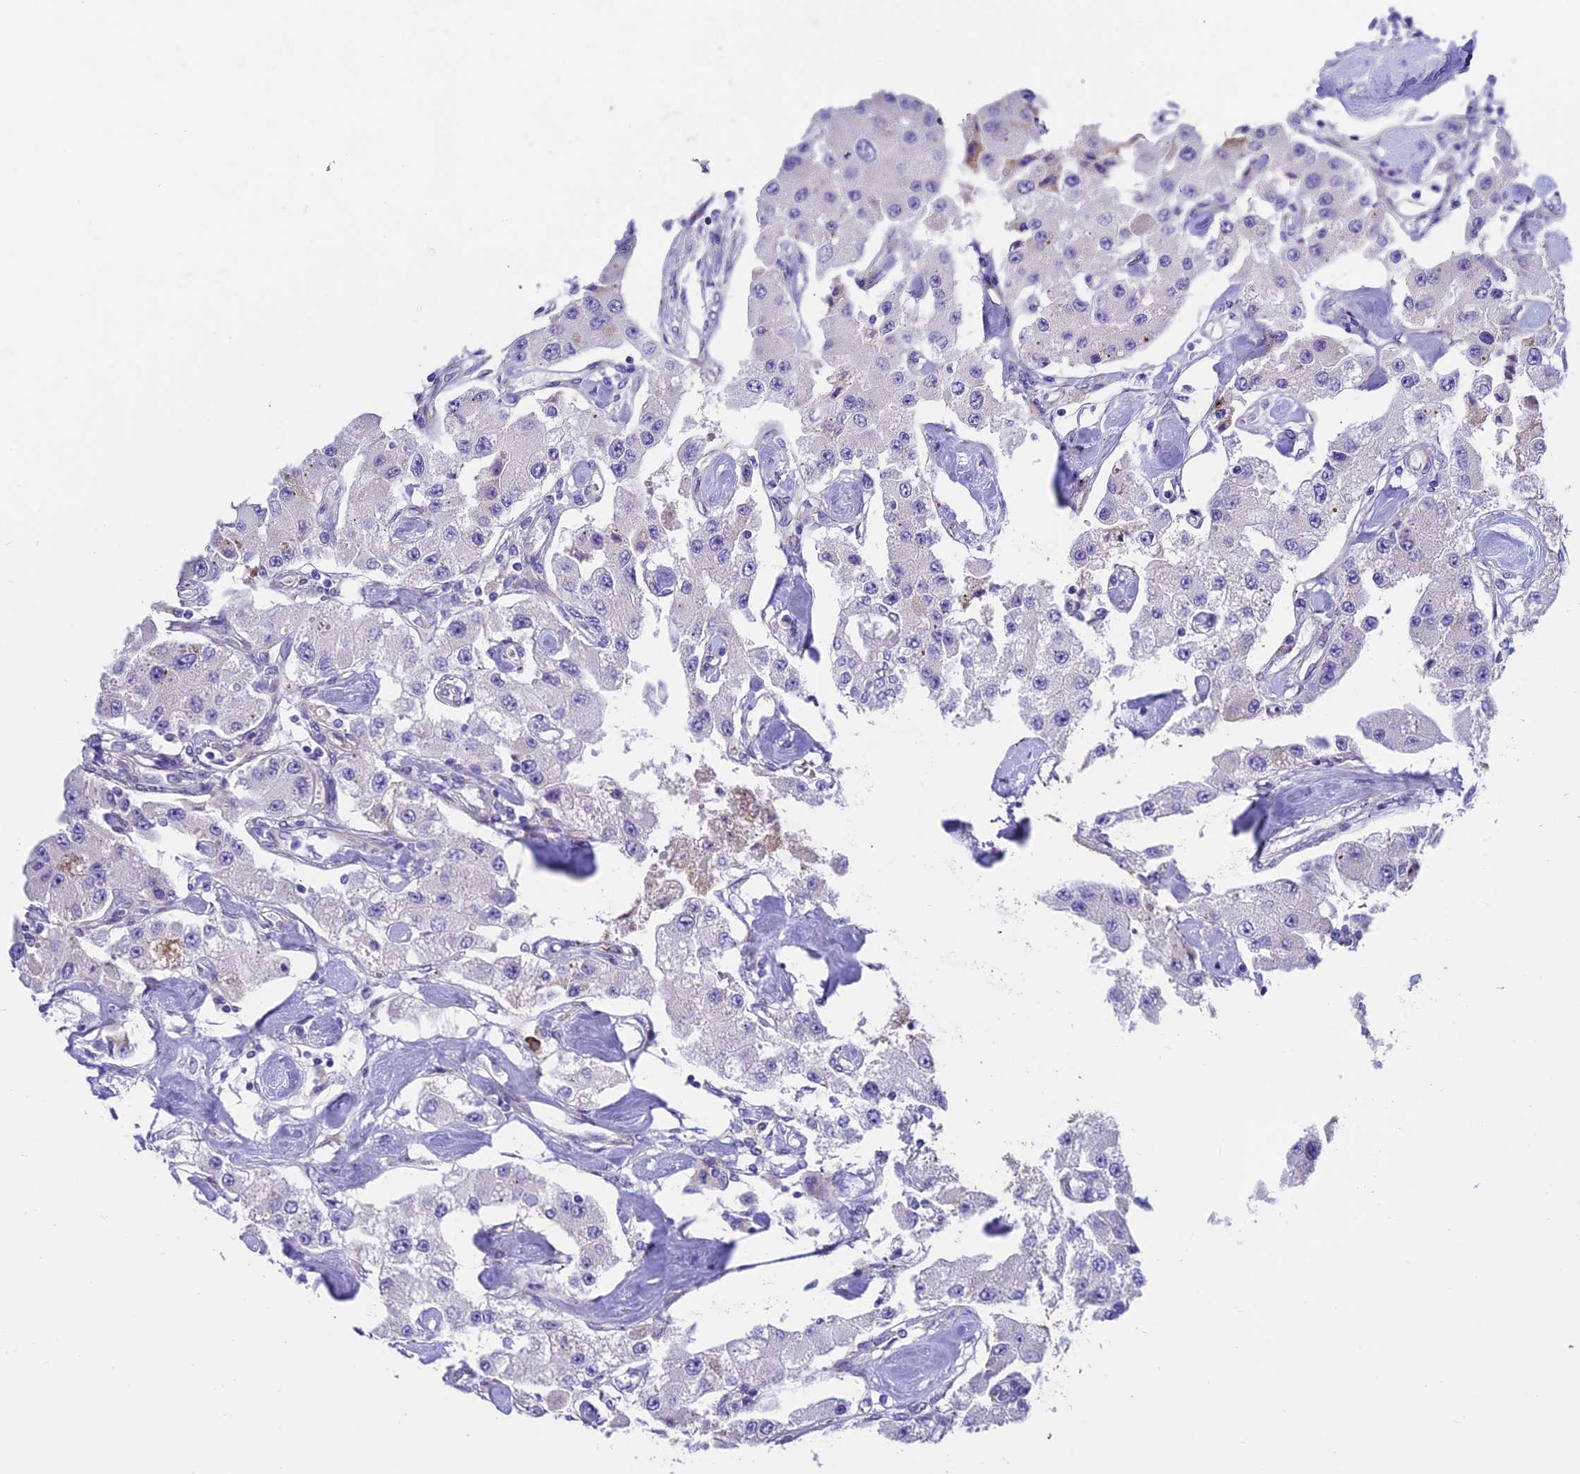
{"staining": {"intensity": "negative", "quantity": "none", "location": "none"}, "tissue": "carcinoid", "cell_type": "Tumor cells", "image_type": "cancer", "snomed": [{"axis": "morphology", "description": "Carcinoid, malignant, NOS"}, {"axis": "topography", "description": "Pancreas"}], "caption": "DAB (3,3'-diaminobenzidine) immunohistochemical staining of human carcinoid shows no significant expression in tumor cells.", "gene": "MACIR", "patient": {"sex": "male", "age": 41}}